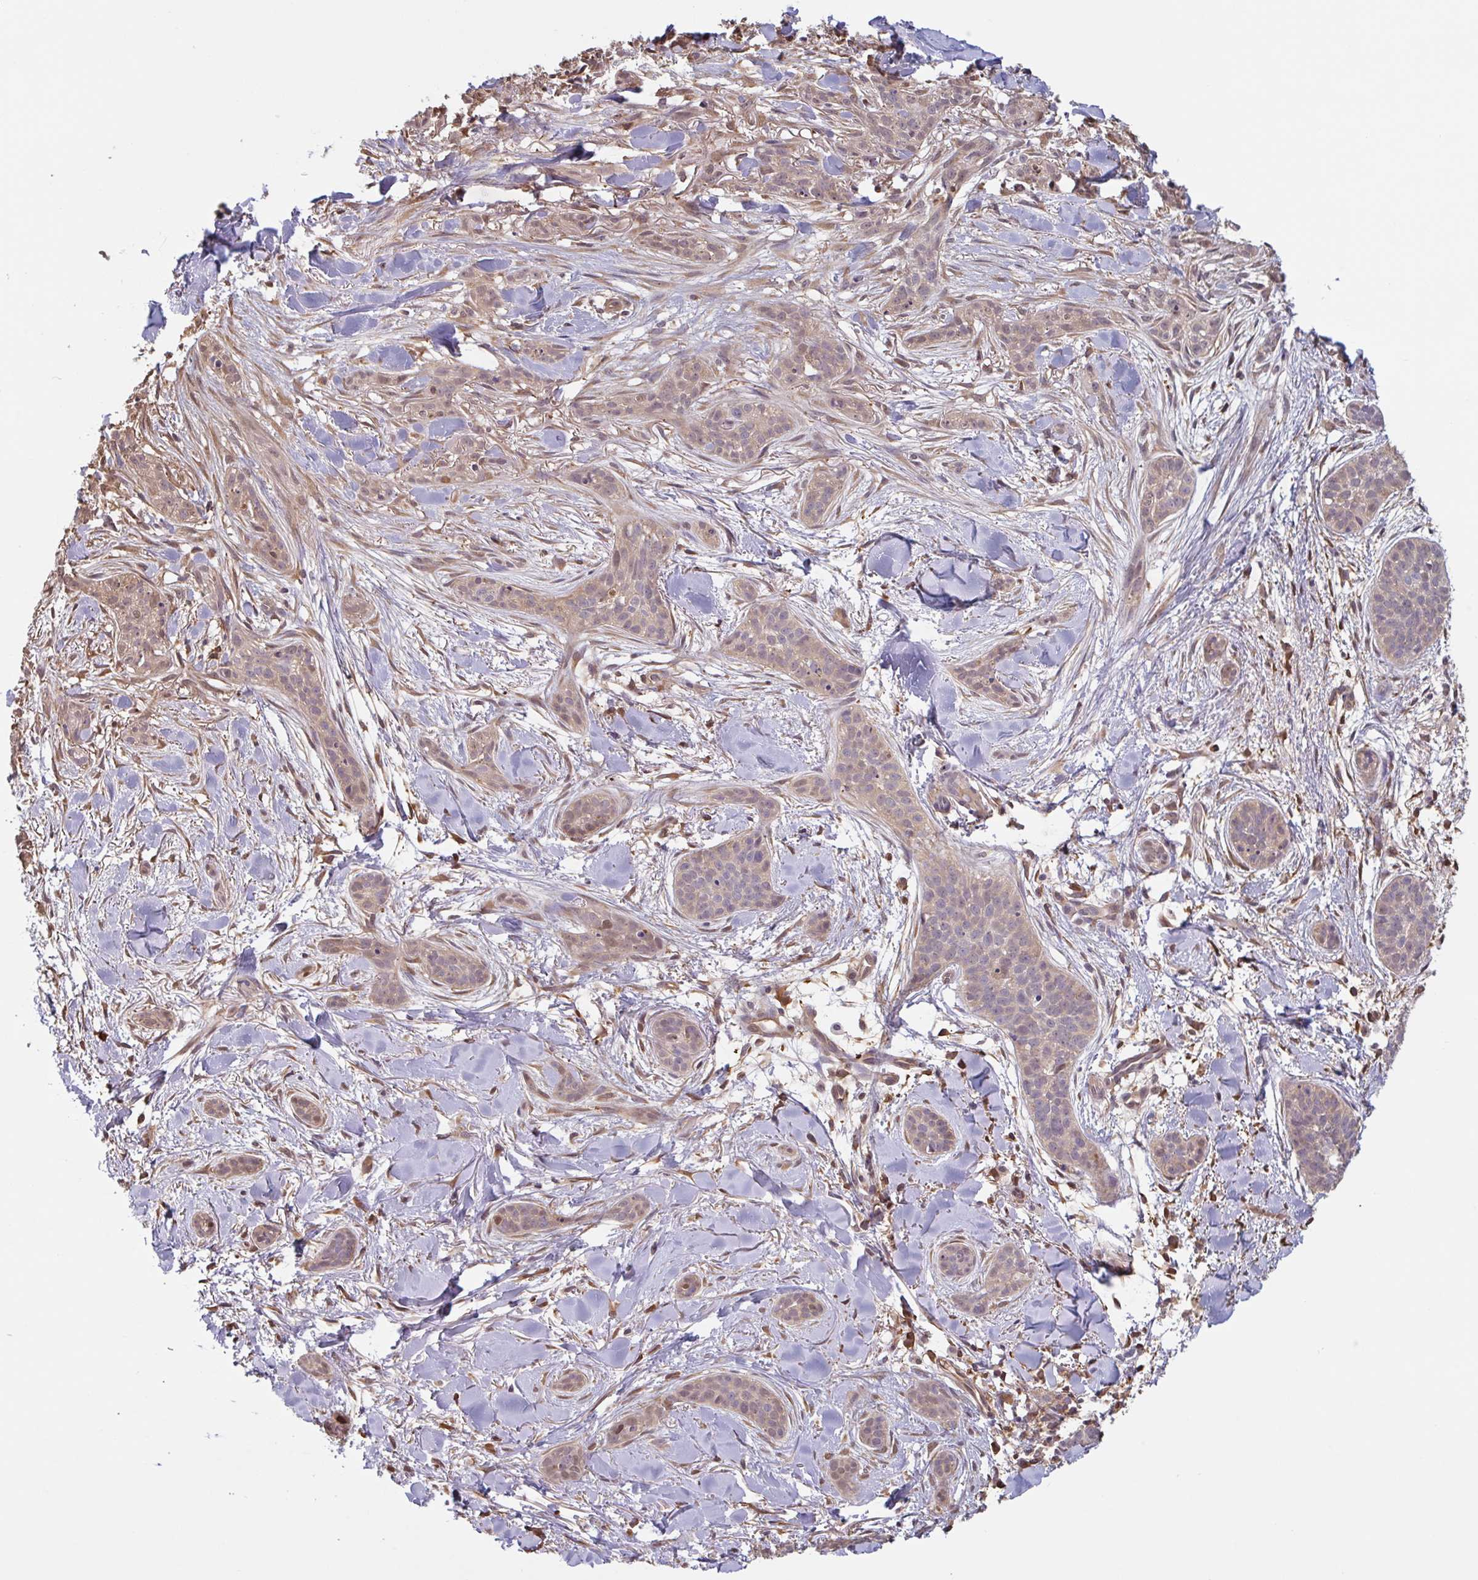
{"staining": {"intensity": "weak", "quantity": ">75%", "location": "cytoplasmic/membranous"}, "tissue": "skin cancer", "cell_type": "Tumor cells", "image_type": "cancer", "snomed": [{"axis": "morphology", "description": "Basal cell carcinoma"}, {"axis": "topography", "description": "Skin"}], "caption": "Weak cytoplasmic/membranous expression for a protein is appreciated in approximately >75% of tumor cells of skin cancer using IHC.", "gene": "OTOP2", "patient": {"sex": "male", "age": 52}}